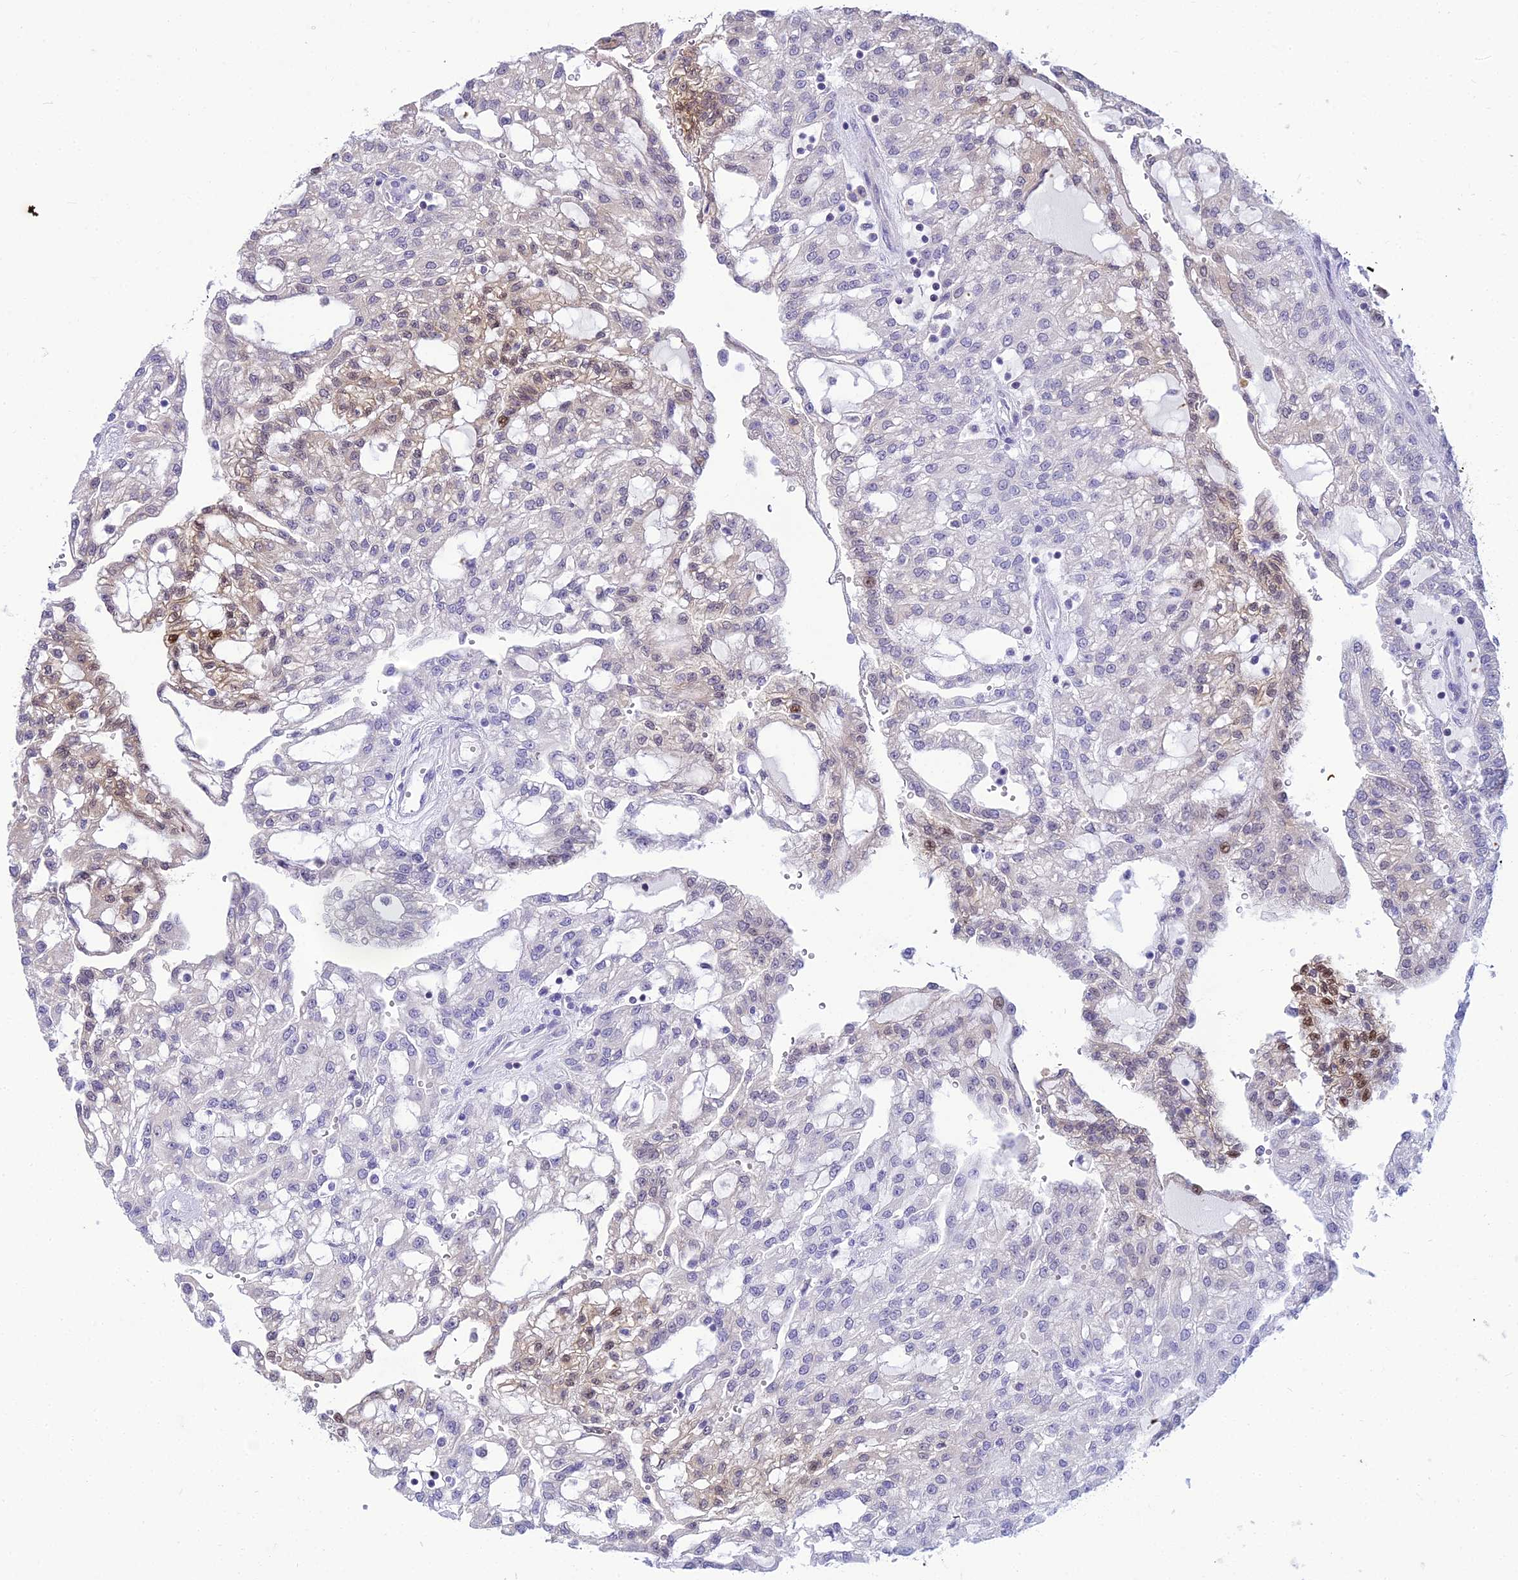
{"staining": {"intensity": "moderate", "quantity": "<25%", "location": "nuclear"}, "tissue": "renal cancer", "cell_type": "Tumor cells", "image_type": "cancer", "snomed": [{"axis": "morphology", "description": "Adenocarcinoma, NOS"}, {"axis": "topography", "description": "Kidney"}], "caption": "Renal cancer stained with IHC displays moderate nuclear expression in approximately <25% of tumor cells. Using DAB (3,3'-diaminobenzidine) (brown) and hematoxylin (blue) stains, captured at high magnification using brightfield microscopy.", "gene": "ZMIZ1", "patient": {"sex": "male", "age": 63}}